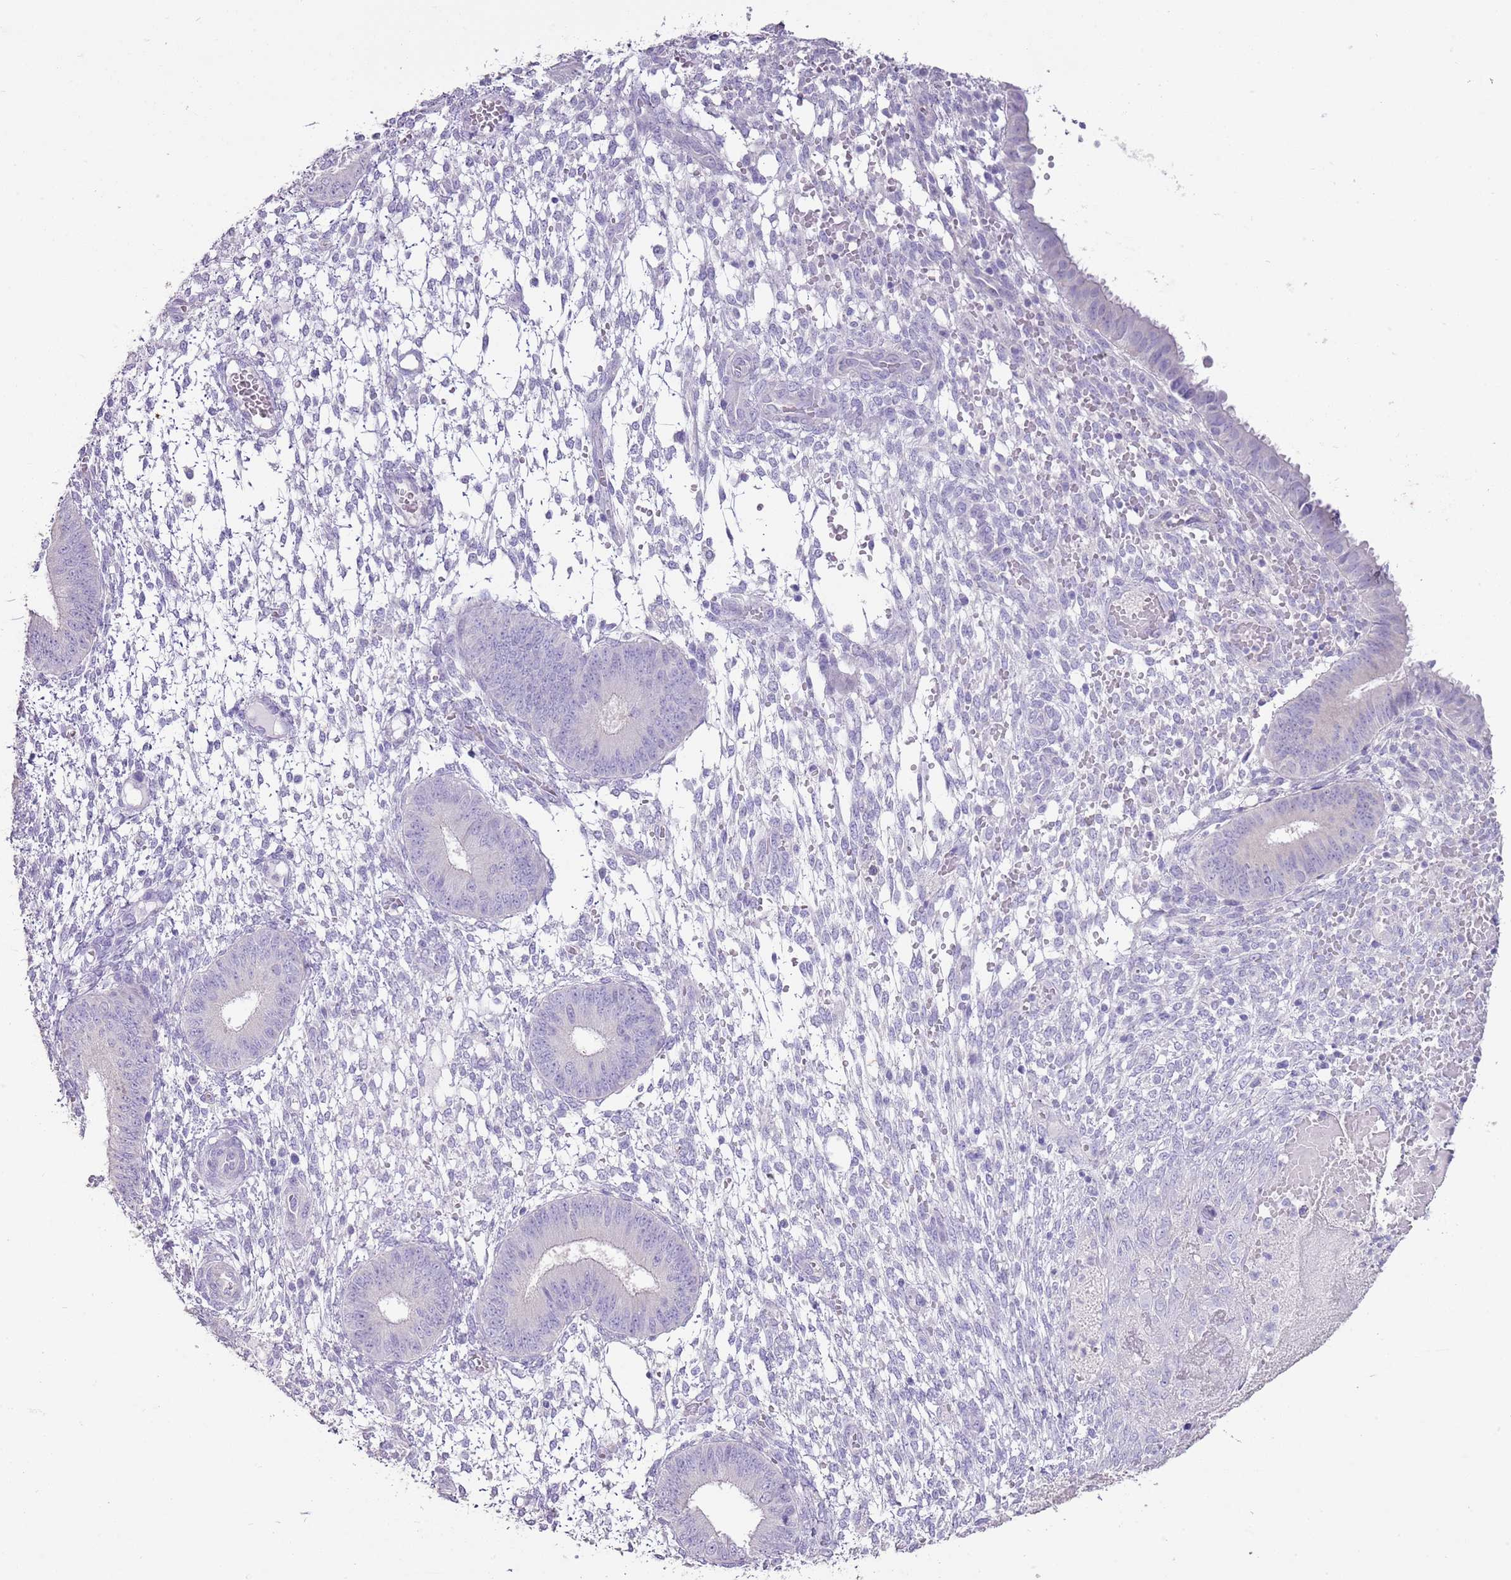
{"staining": {"intensity": "negative", "quantity": "none", "location": "none"}, "tissue": "endometrium", "cell_type": "Cells in endometrial stroma", "image_type": "normal", "snomed": [{"axis": "morphology", "description": "Normal tissue, NOS"}, {"axis": "topography", "description": "Endometrium"}], "caption": "A high-resolution micrograph shows immunohistochemistry (IHC) staining of normal endometrium, which exhibits no significant expression in cells in endometrial stroma. (DAB (3,3'-diaminobenzidine) immunohistochemistry (IHC) with hematoxylin counter stain).", "gene": "BLOC1S2", "patient": {"sex": "female", "age": 49}}